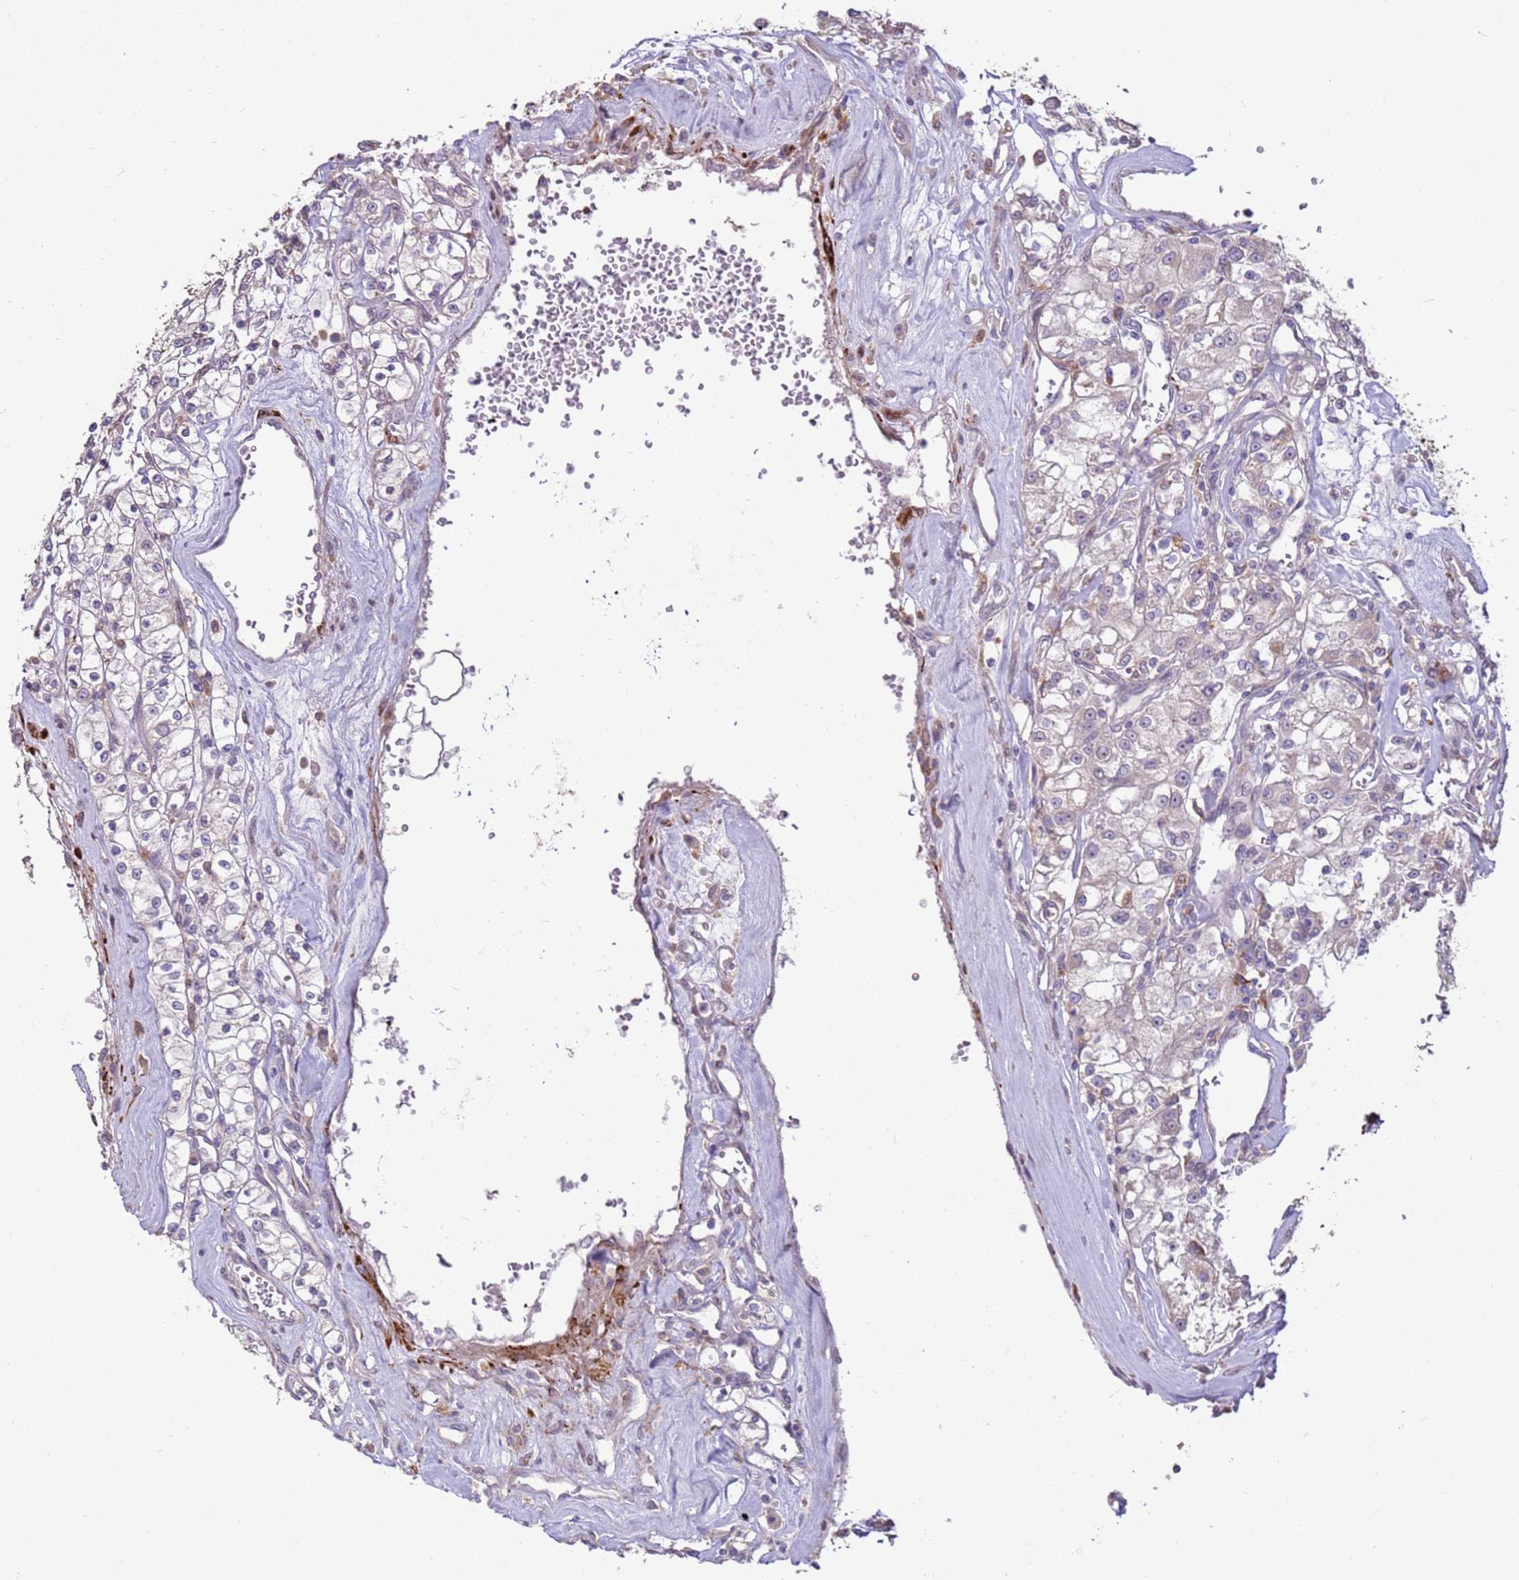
{"staining": {"intensity": "negative", "quantity": "none", "location": "none"}, "tissue": "renal cancer", "cell_type": "Tumor cells", "image_type": "cancer", "snomed": [{"axis": "morphology", "description": "Adenocarcinoma, NOS"}, {"axis": "topography", "description": "Kidney"}], "caption": "Immunohistochemistry (IHC) of renal adenocarcinoma exhibits no positivity in tumor cells.", "gene": "LGI4", "patient": {"sex": "female", "age": 59}}